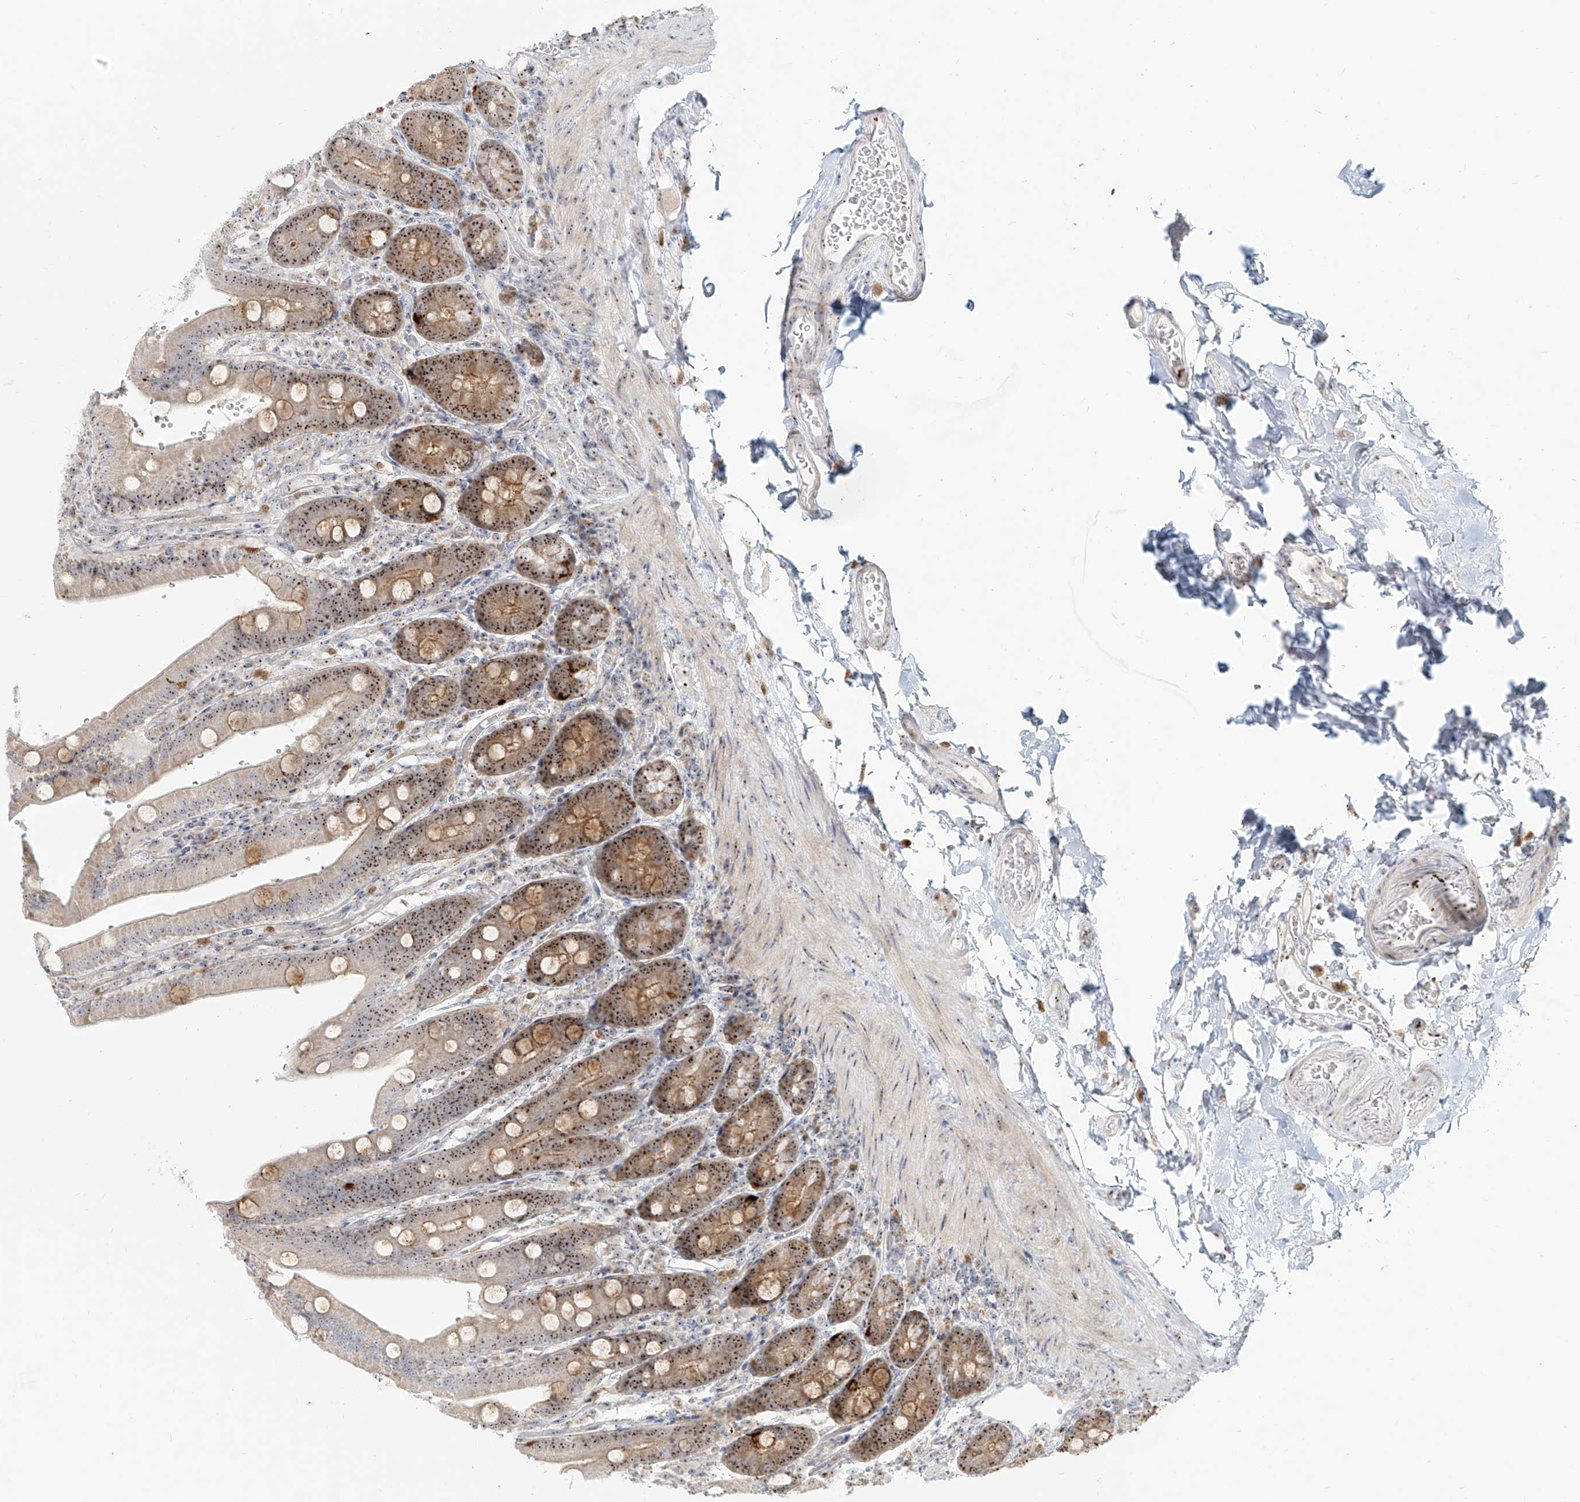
{"staining": {"intensity": "strong", "quantity": ">75%", "location": "cytoplasmic/membranous,nuclear"}, "tissue": "duodenum", "cell_type": "Glandular cells", "image_type": "normal", "snomed": [{"axis": "morphology", "description": "Normal tissue, NOS"}, {"axis": "topography", "description": "Duodenum"}], "caption": "This is an image of immunohistochemistry (IHC) staining of benign duodenum, which shows strong staining in the cytoplasmic/membranous,nuclear of glandular cells.", "gene": "BYSL", "patient": {"sex": "female", "age": 62}}